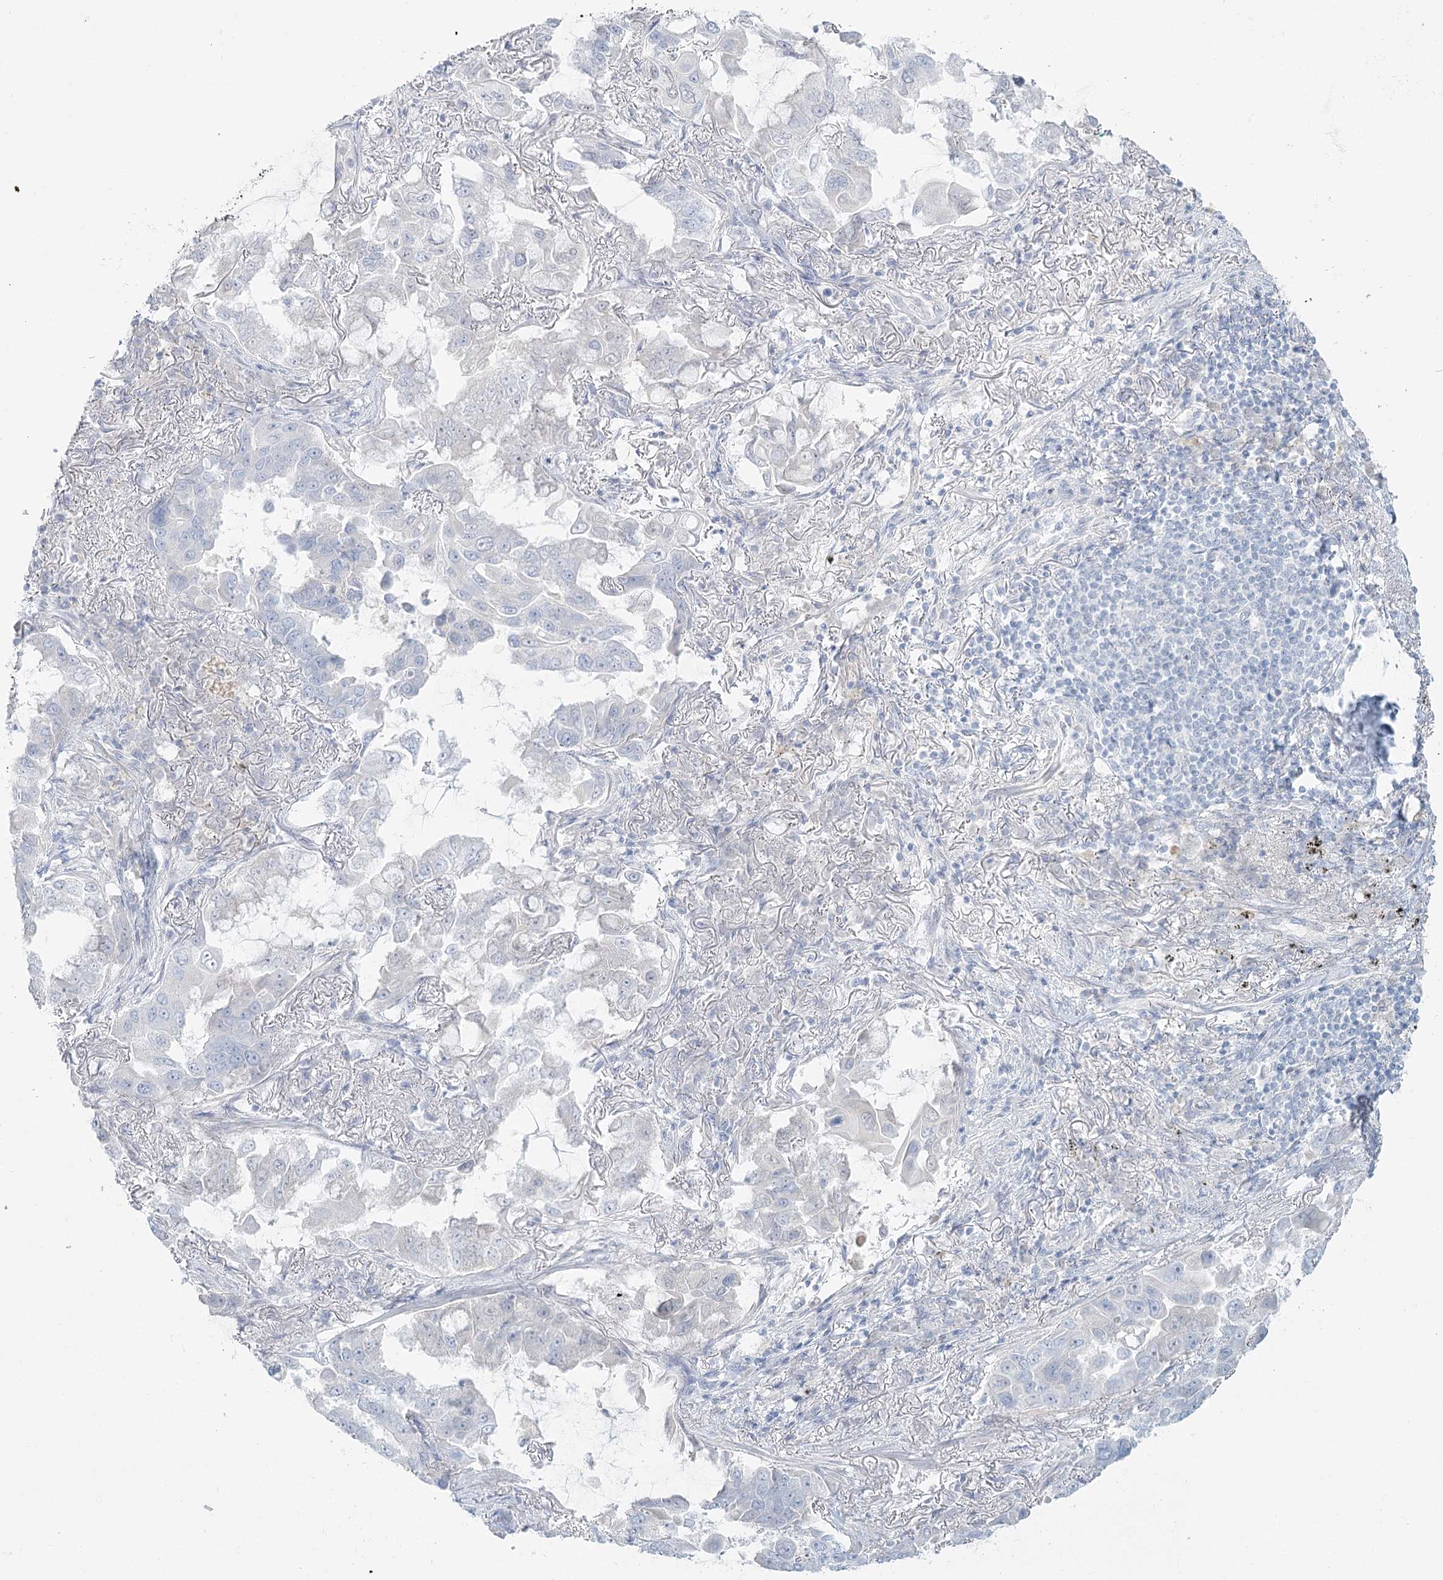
{"staining": {"intensity": "negative", "quantity": "none", "location": "none"}, "tissue": "lung cancer", "cell_type": "Tumor cells", "image_type": "cancer", "snomed": [{"axis": "morphology", "description": "Adenocarcinoma, NOS"}, {"axis": "topography", "description": "Lung"}], "caption": "Protein analysis of lung cancer shows no significant positivity in tumor cells.", "gene": "DMGDH", "patient": {"sex": "male", "age": 64}}